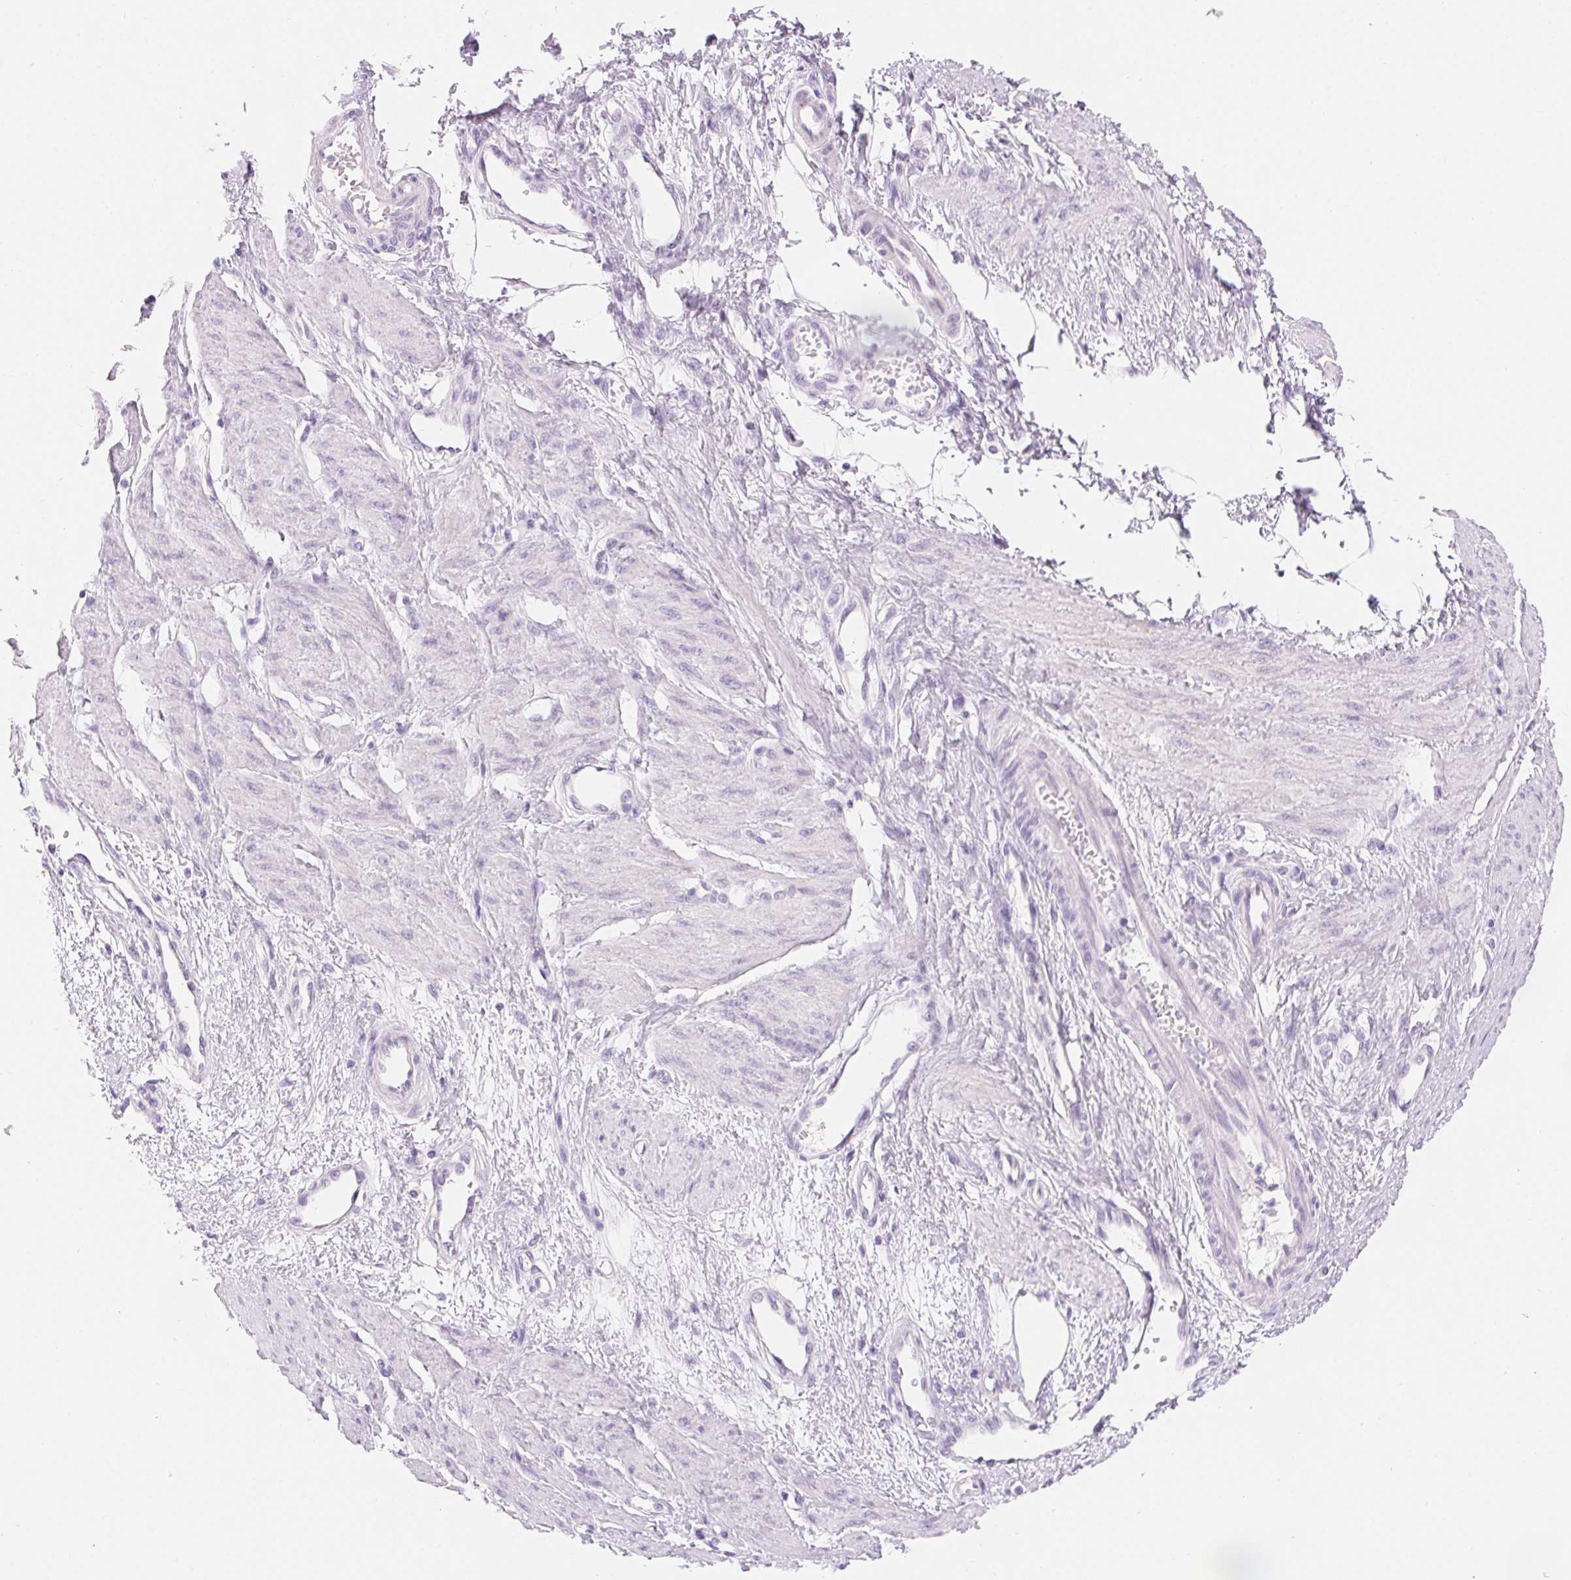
{"staining": {"intensity": "negative", "quantity": "none", "location": "none"}, "tissue": "smooth muscle", "cell_type": "Smooth muscle cells", "image_type": "normal", "snomed": [{"axis": "morphology", "description": "Normal tissue, NOS"}, {"axis": "topography", "description": "Smooth muscle"}, {"axis": "topography", "description": "Uterus"}], "caption": "Micrograph shows no protein staining in smooth muscle cells of benign smooth muscle.", "gene": "CLDN16", "patient": {"sex": "female", "age": 39}}